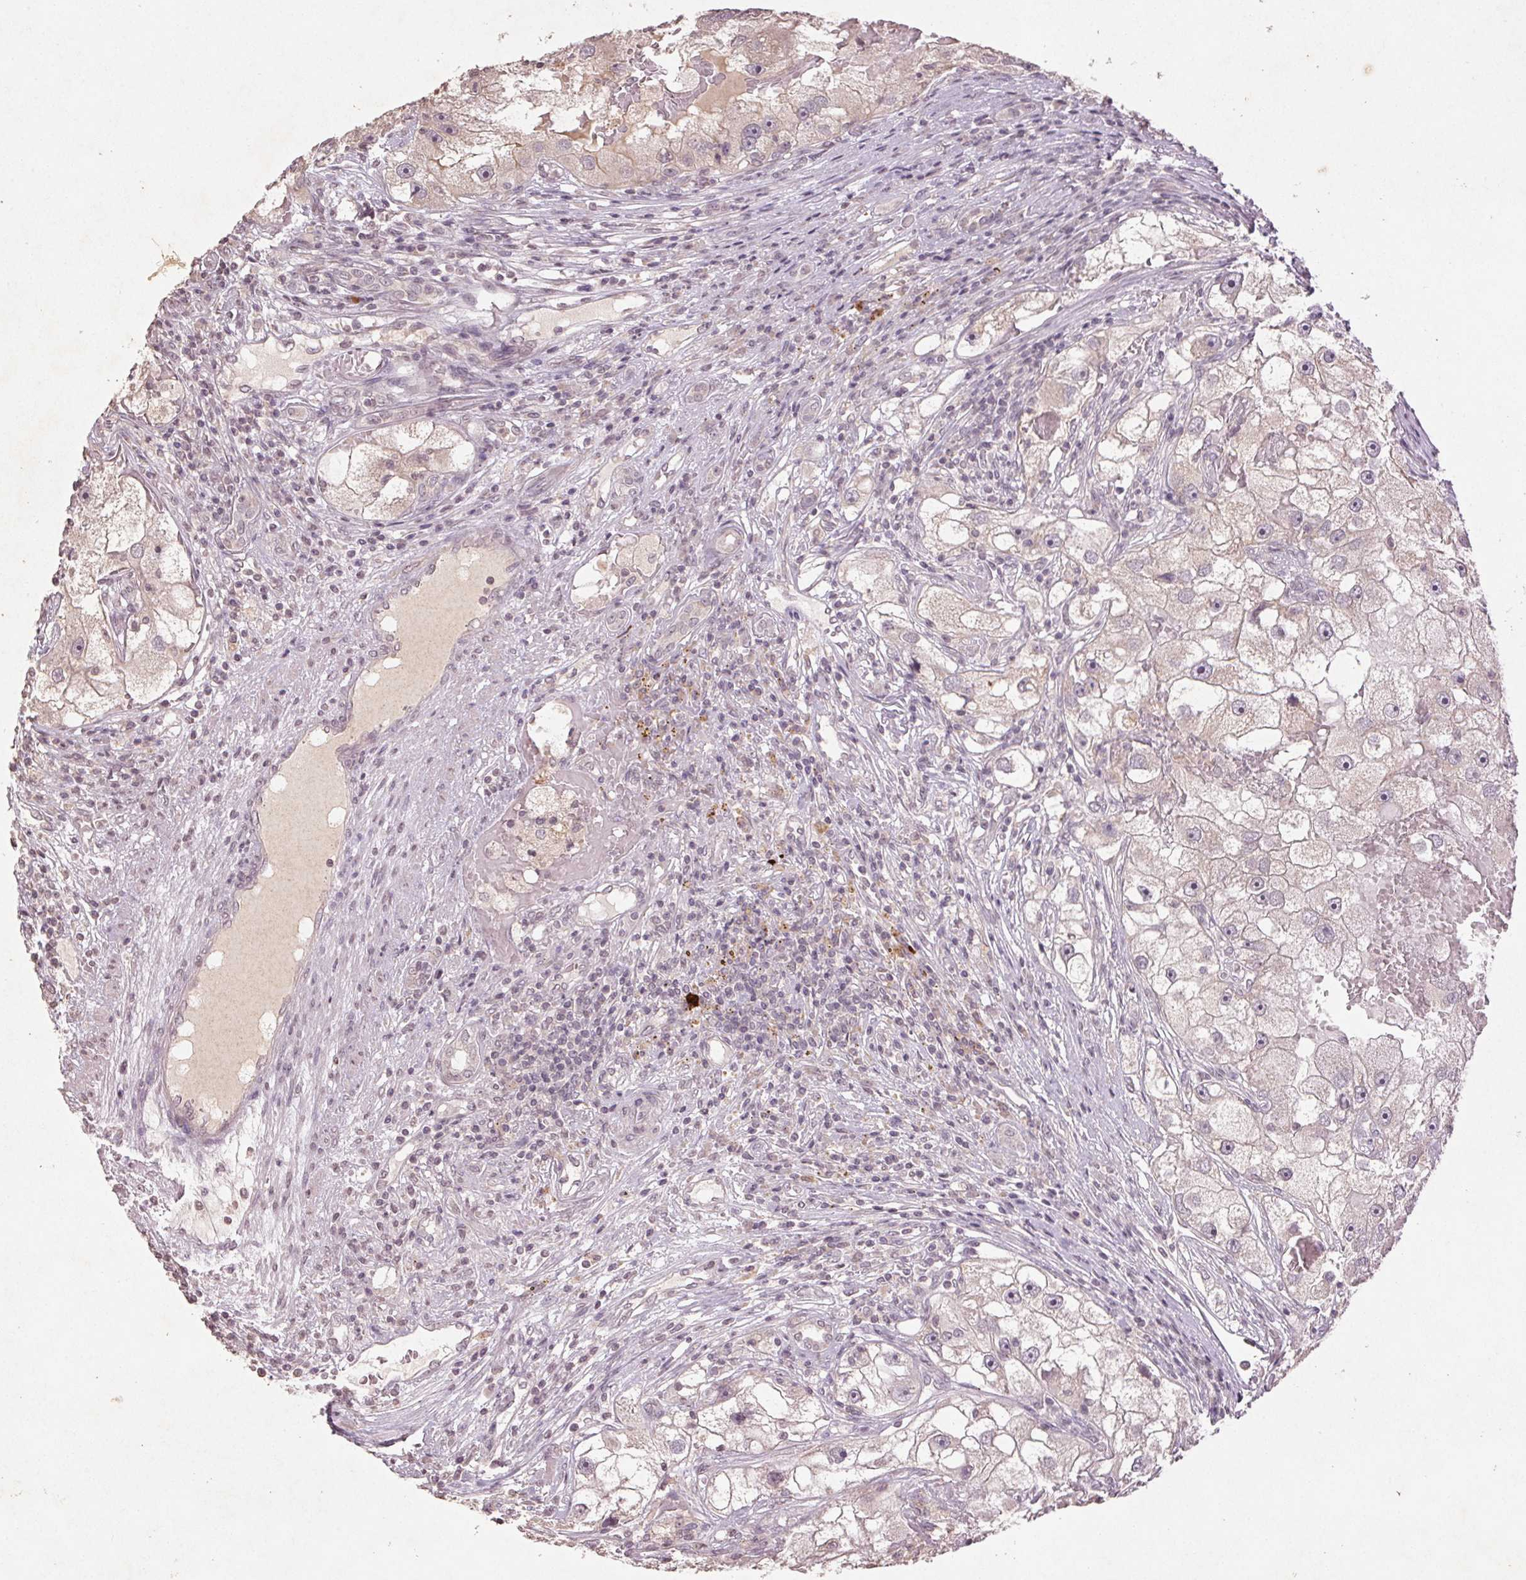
{"staining": {"intensity": "negative", "quantity": "none", "location": "none"}, "tissue": "renal cancer", "cell_type": "Tumor cells", "image_type": "cancer", "snomed": [{"axis": "morphology", "description": "Adenocarcinoma, NOS"}, {"axis": "topography", "description": "Kidney"}], "caption": "IHC image of renal adenocarcinoma stained for a protein (brown), which reveals no positivity in tumor cells. Nuclei are stained in blue.", "gene": "KLRC3", "patient": {"sex": "male", "age": 63}}